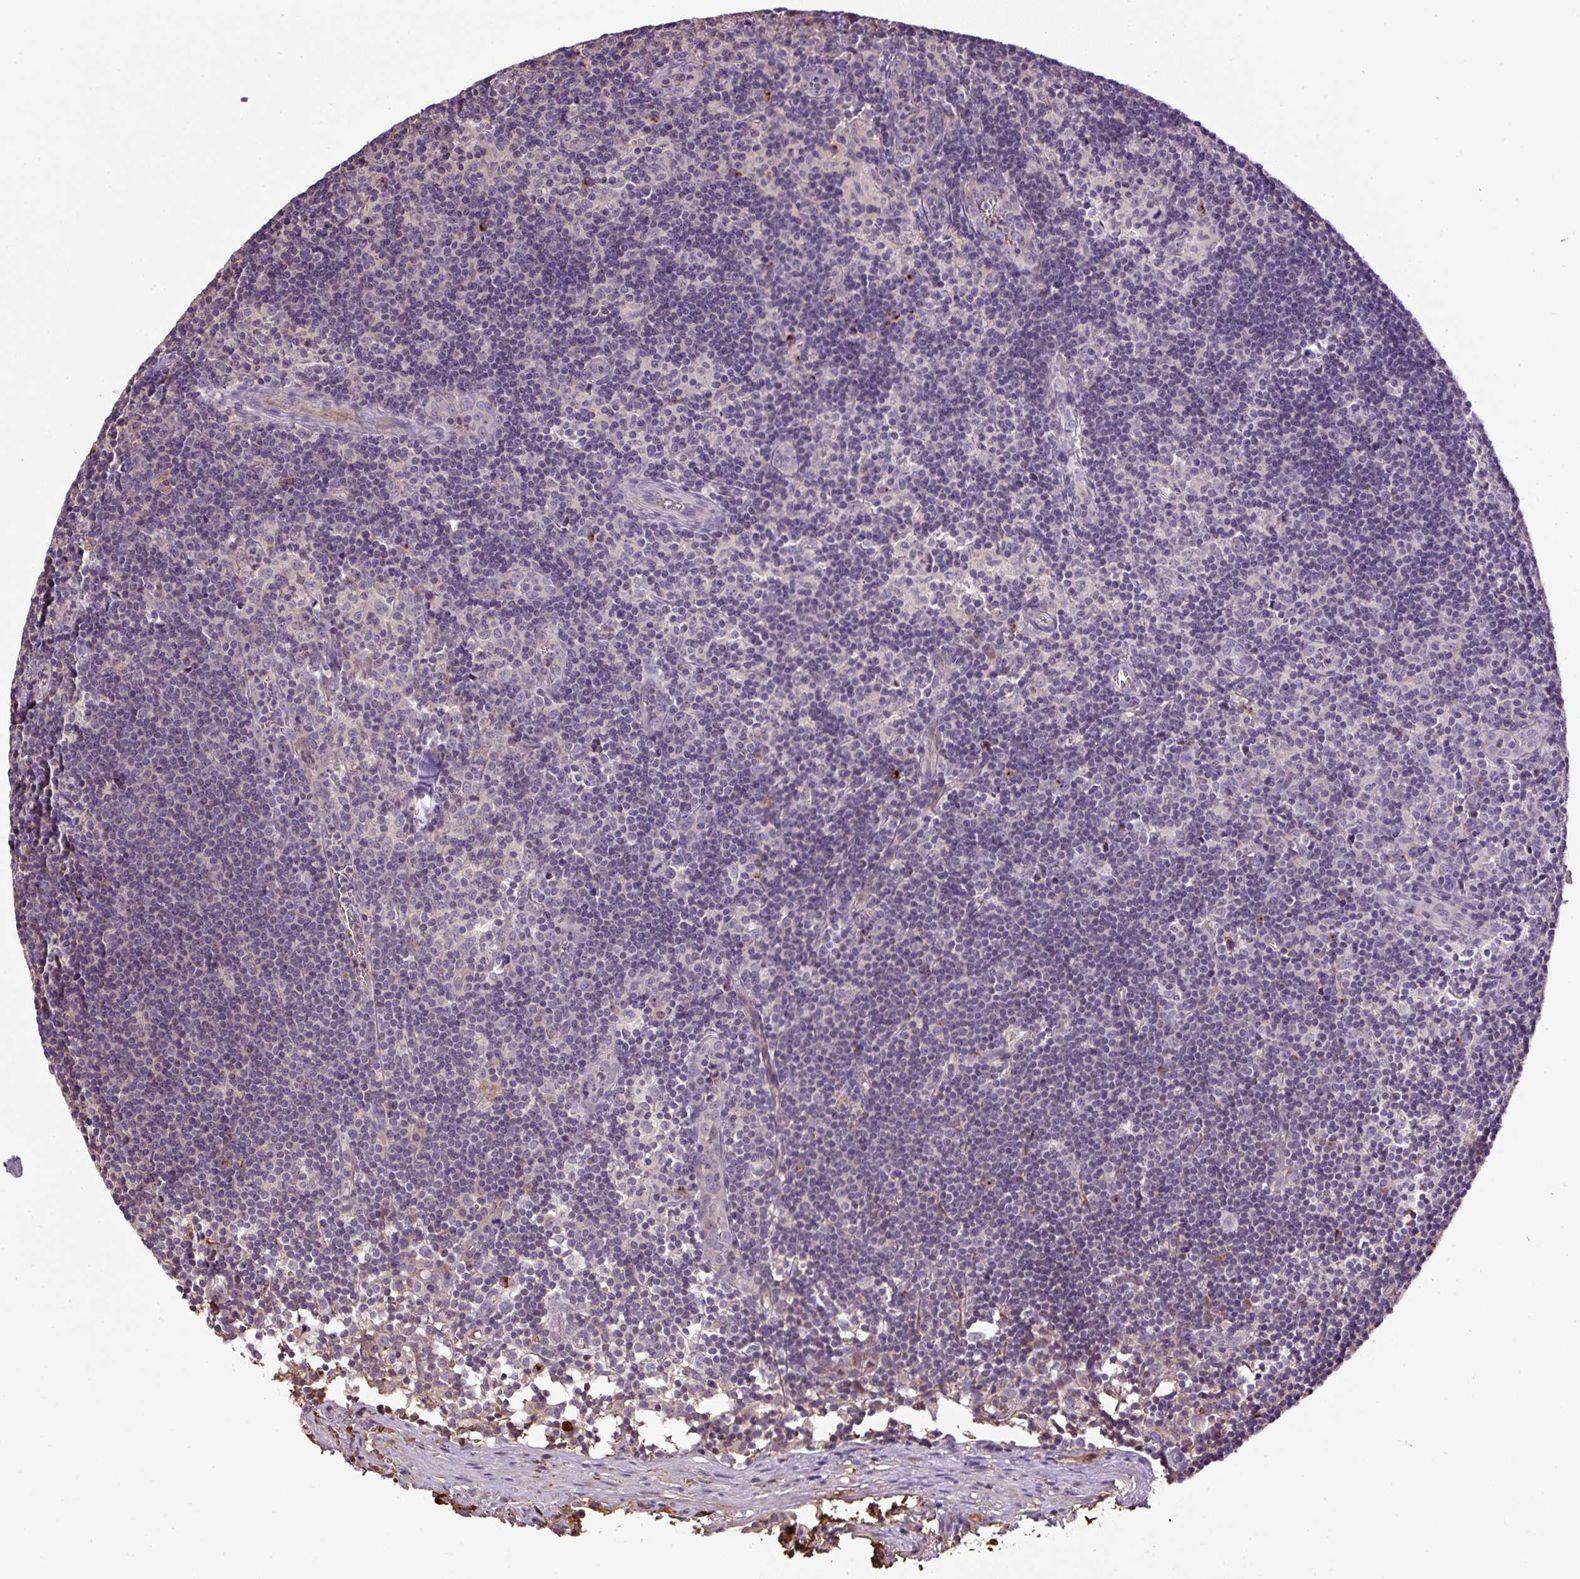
{"staining": {"intensity": "negative", "quantity": "none", "location": "none"}, "tissue": "lymph node", "cell_type": "Germinal center cells", "image_type": "normal", "snomed": [{"axis": "morphology", "description": "Normal tissue, NOS"}, {"axis": "topography", "description": "Lymph node"}], "caption": "Immunohistochemistry (IHC) of unremarkable human lymph node shows no expression in germinal center cells. Brightfield microscopy of immunohistochemistry stained with DAB (3,3'-diaminobenzidine) (brown) and hematoxylin (blue), captured at high magnification.", "gene": "CXCL13", "patient": {"sex": "female", "age": 45}}